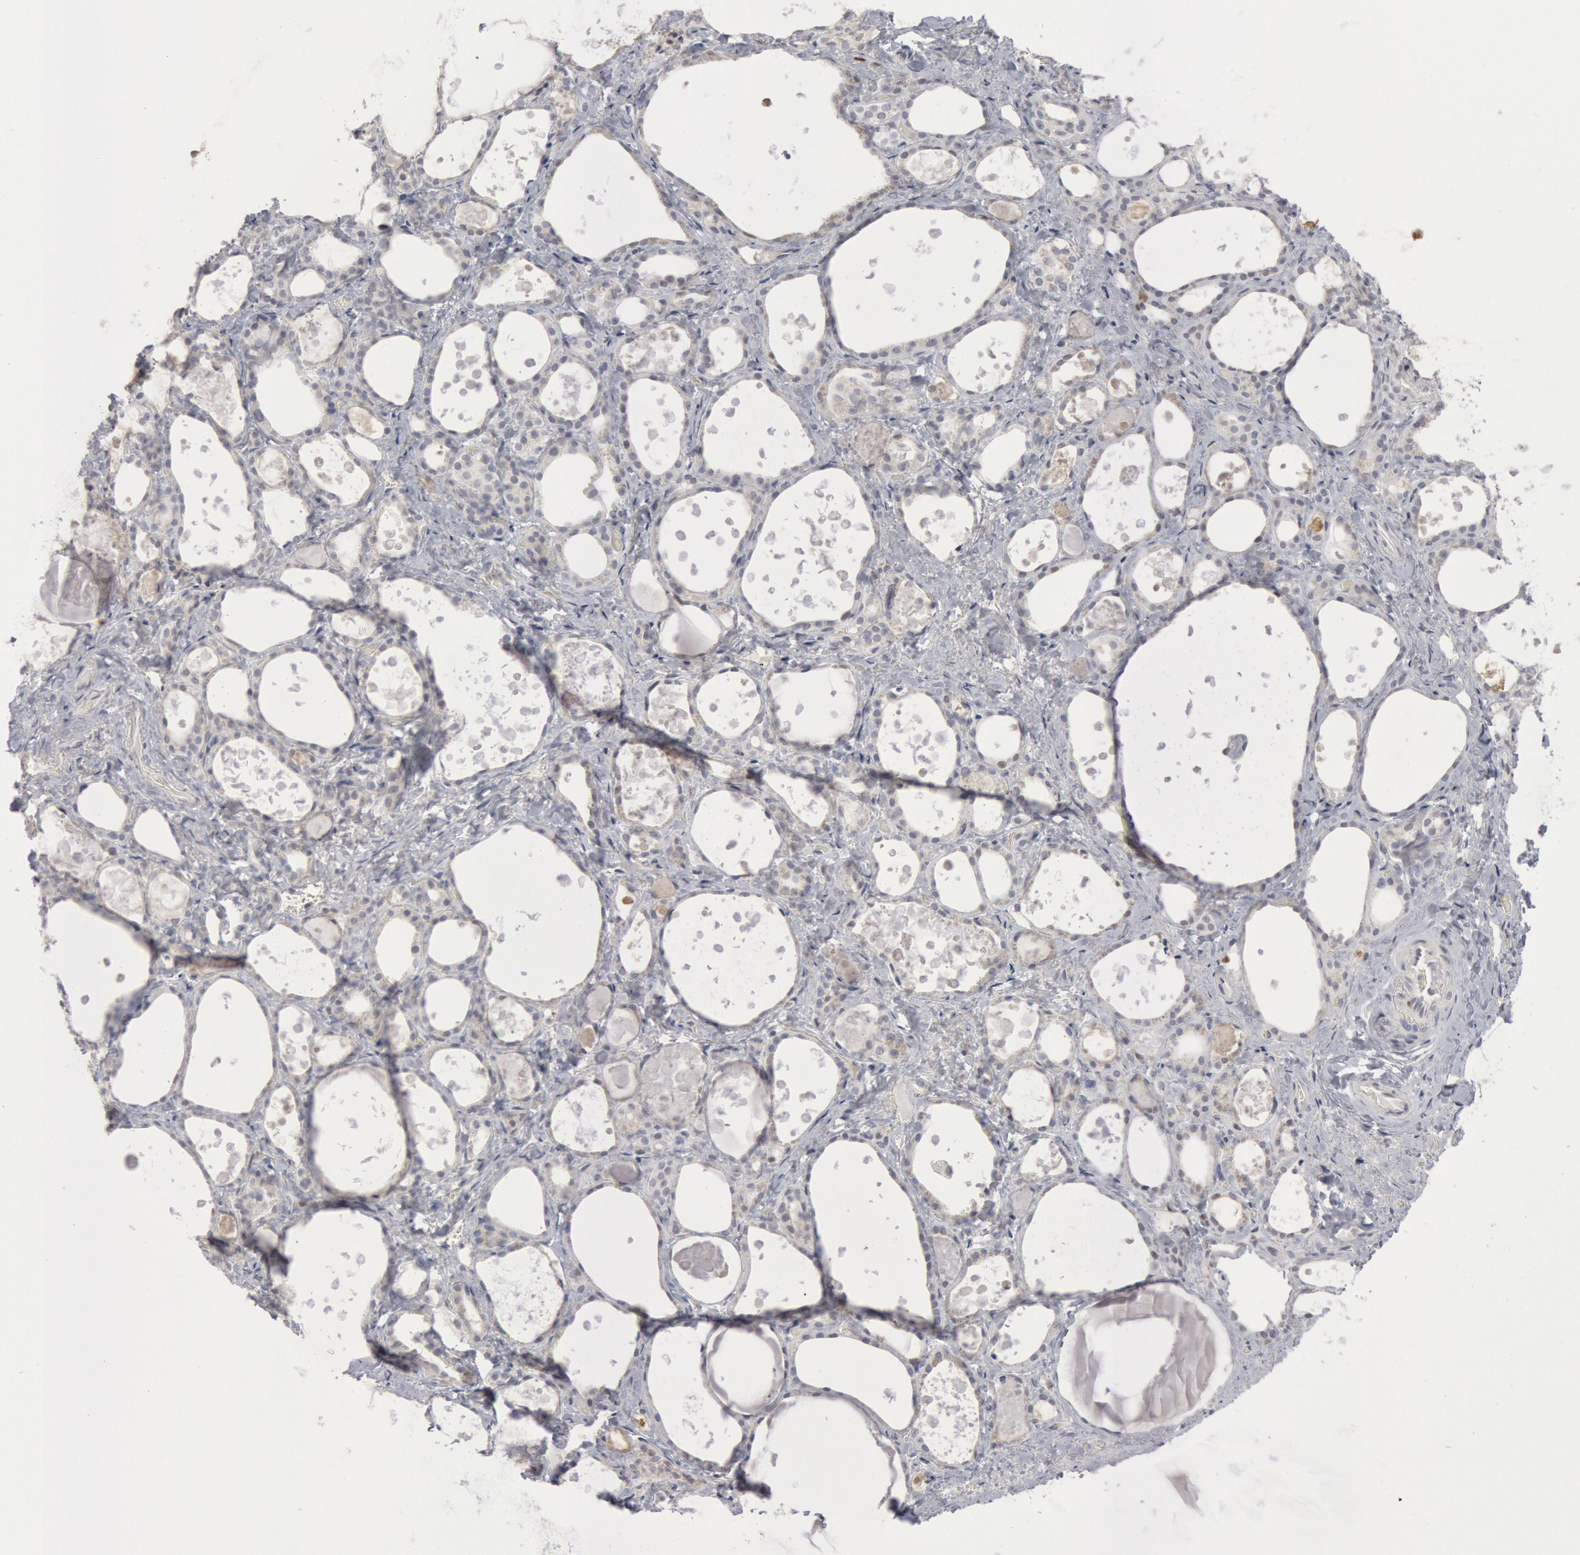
{"staining": {"intensity": "negative", "quantity": "none", "location": "none"}, "tissue": "thyroid gland", "cell_type": "Glandular cells", "image_type": "normal", "snomed": [{"axis": "morphology", "description": "Normal tissue, NOS"}, {"axis": "topography", "description": "Thyroid gland"}], "caption": "Image shows no significant protein positivity in glandular cells of unremarkable thyroid gland.", "gene": "WDHD1", "patient": {"sex": "female", "age": 75}}